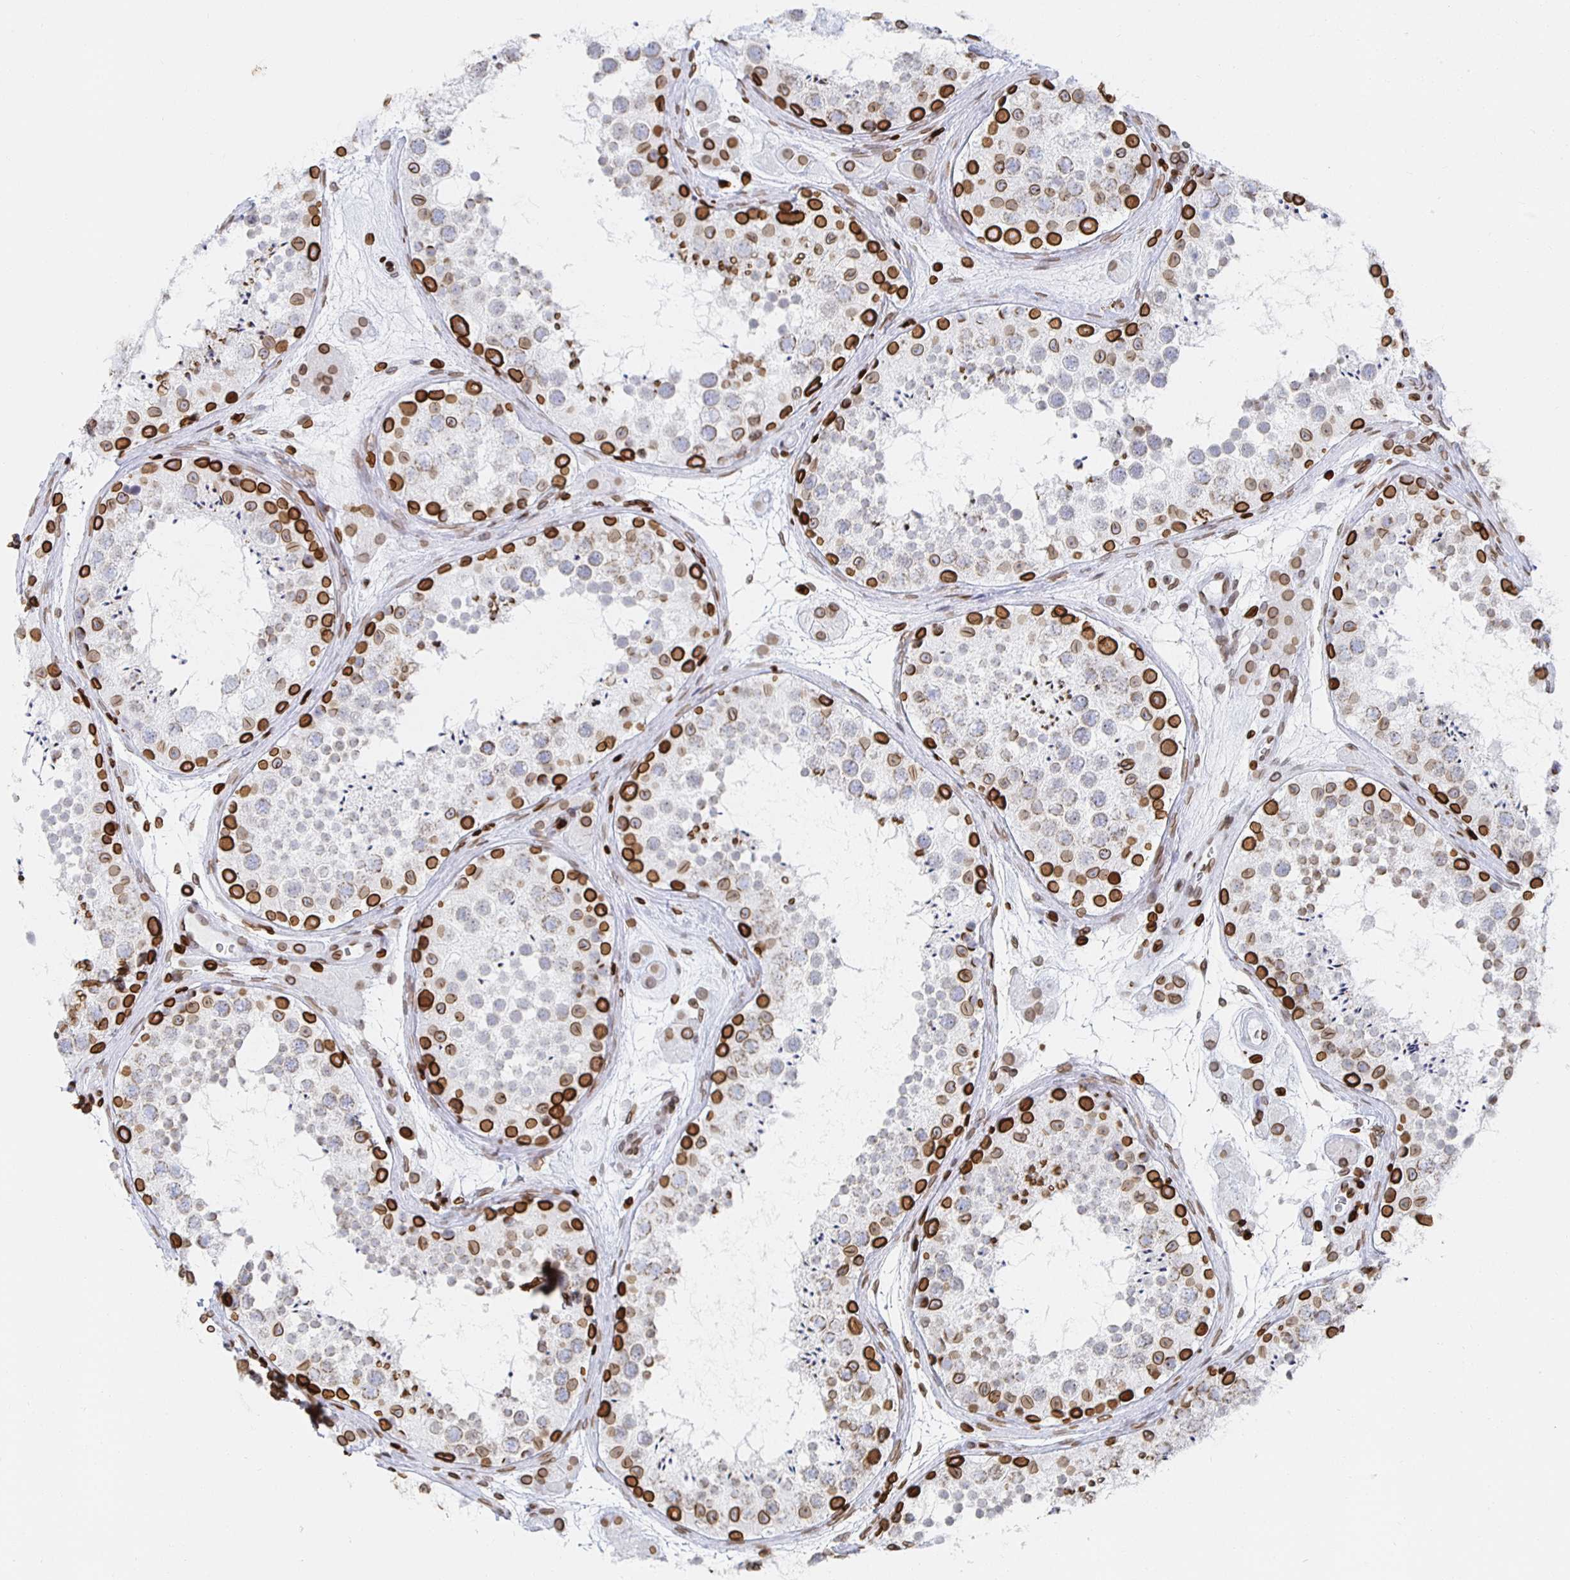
{"staining": {"intensity": "strong", "quantity": "25%-75%", "location": "cytoplasmic/membranous,nuclear"}, "tissue": "testis", "cell_type": "Cells in seminiferous ducts", "image_type": "normal", "snomed": [{"axis": "morphology", "description": "Normal tissue, NOS"}, {"axis": "topography", "description": "Testis"}], "caption": "Testis stained with DAB IHC reveals high levels of strong cytoplasmic/membranous,nuclear positivity in approximately 25%-75% of cells in seminiferous ducts. (brown staining indicates protein expression, while blue staining denotes nuclei).", "gene": "LMNB1", "patient": {"sex": "male", "age": 41}}